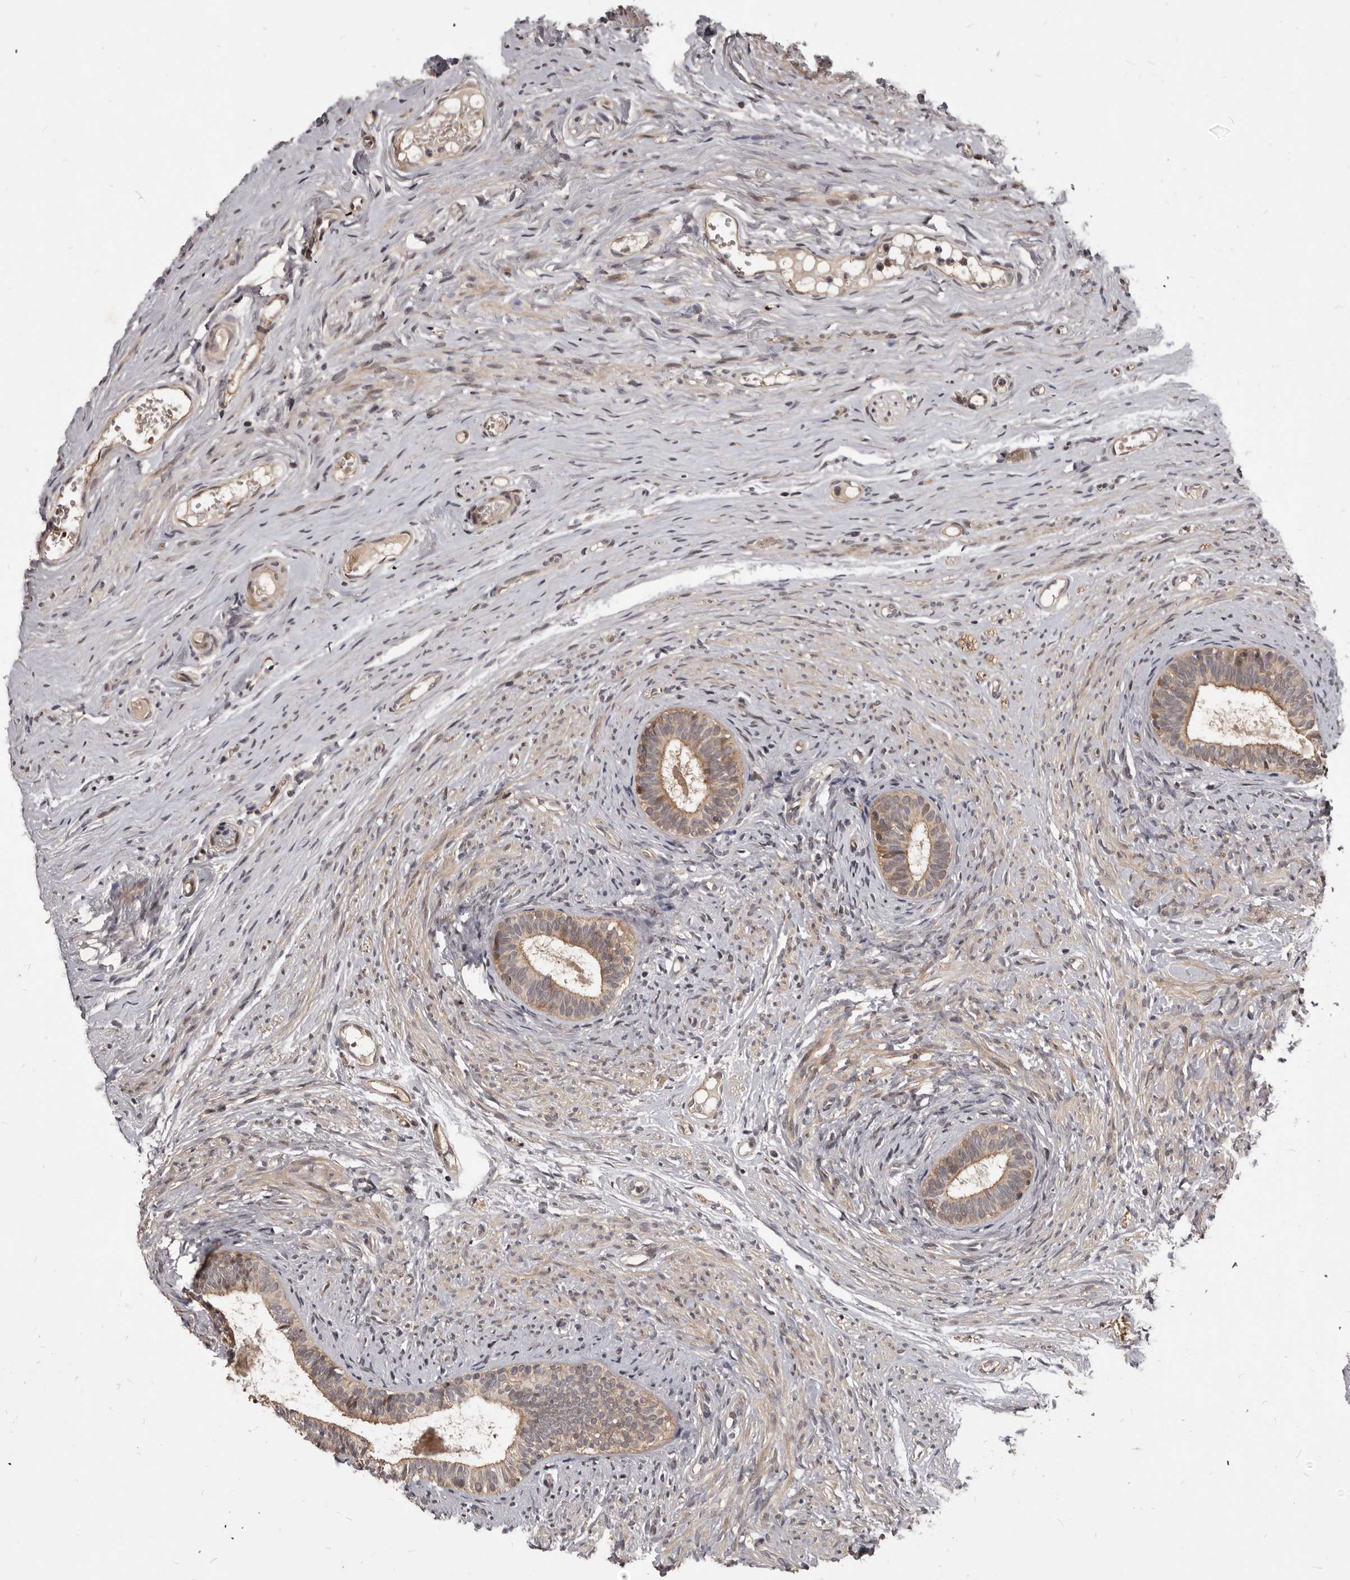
{"staining": {"intensity": "moderate", "quantity": ">75%", "location": "cytoplasmic/membranous"}, "tissue": "epididymis", "cell_type": "Glandular cells", "image_type": "normal", "snomed": [{"axis": "morphology", "description": "Normal tissue, NOS"}, {"axis": "topography", "description": "Epididymis"}], "caption": "Immunohistochemistry (IHC) staining of normal epididymis, which exhibits medium levels of moderate cytoplasmic/membranous positivity in approximately >75% of glandular cells indicating moderate cytoplasmic/membranous protein staining. The staining was performed using DAB (brown) for protein detection and nuclei were counterstained in hematoxylin (blue).", "gene": "GABPB2", "patient": {"sex": "male", "age": 9}}